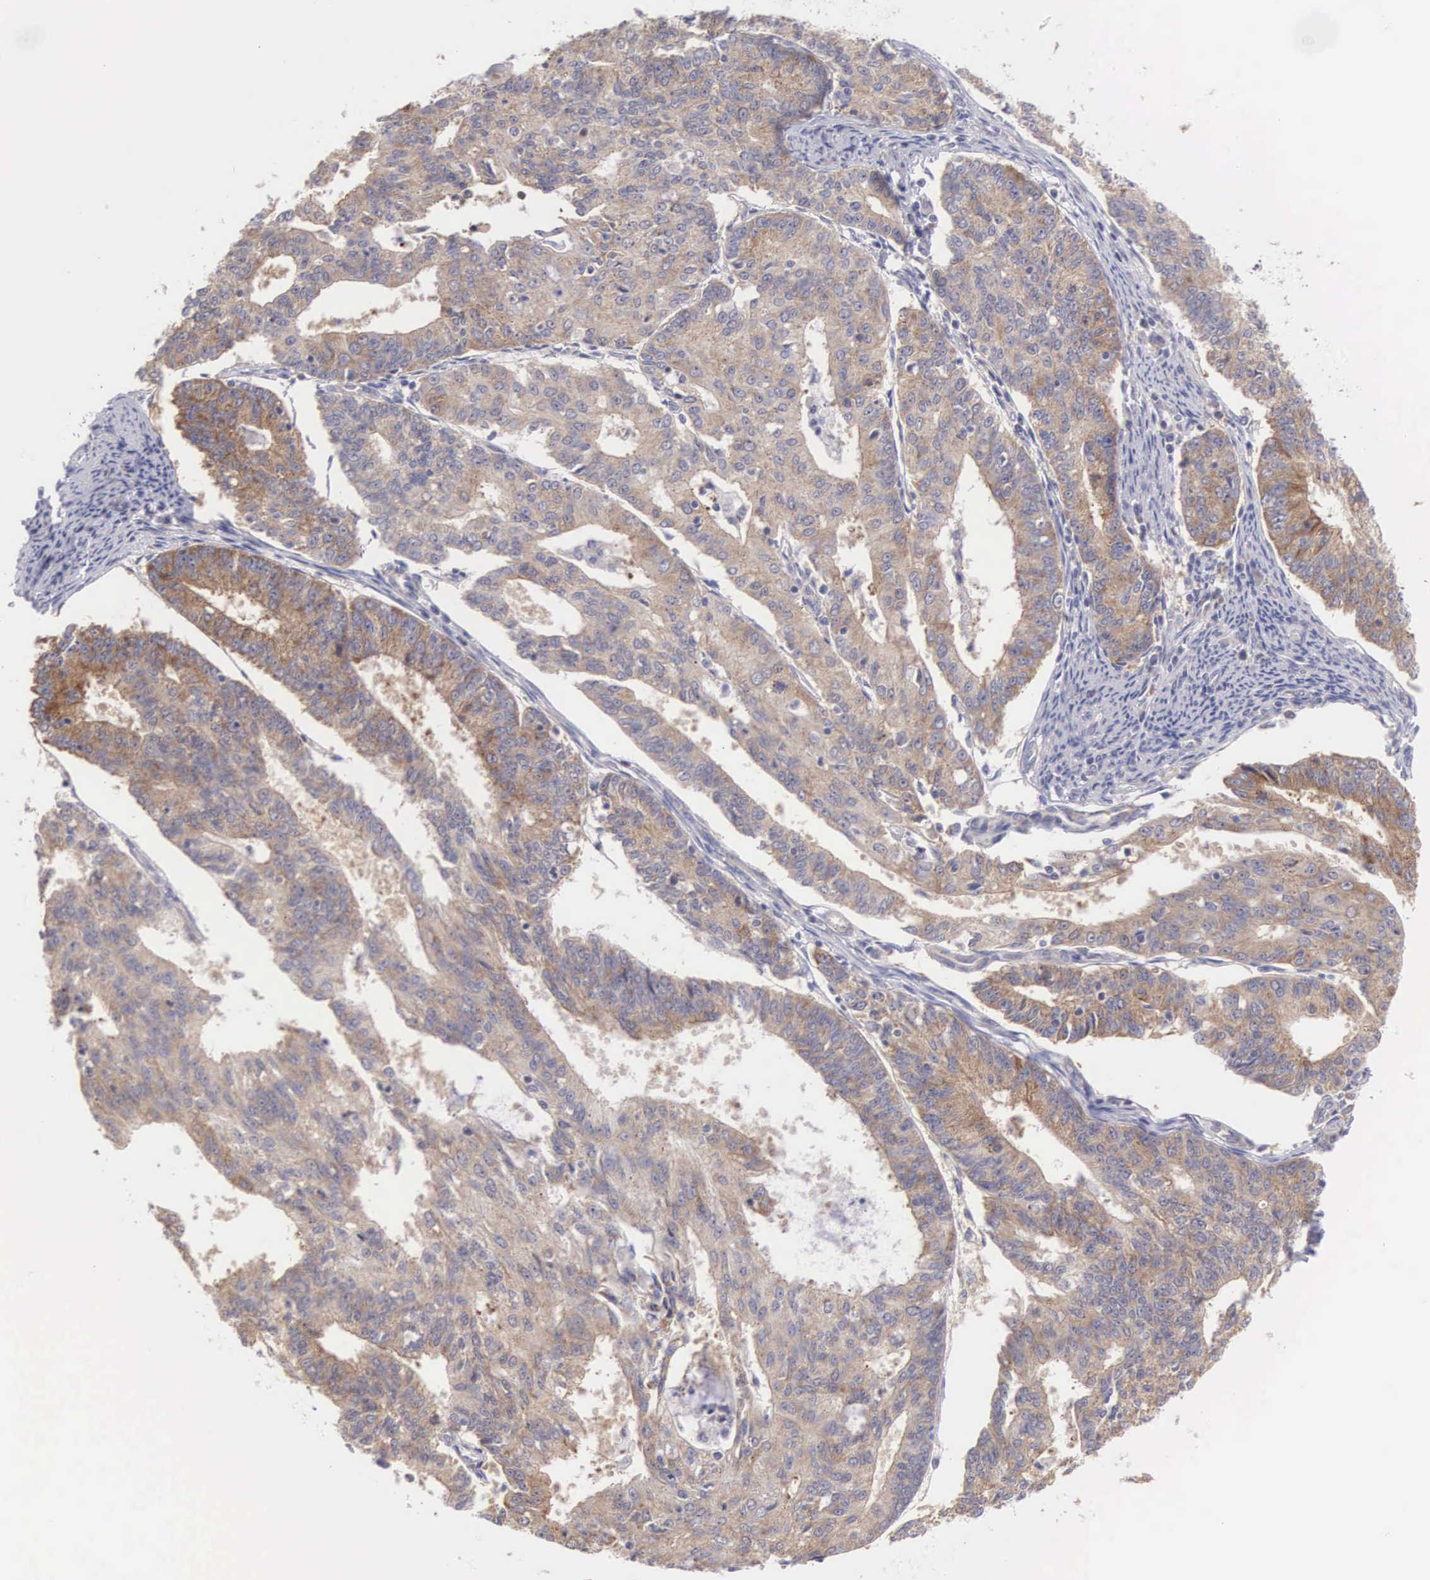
{"staining": {"intensity": "weak", "quantity": ">75%", "location": "cytoplasmic/membranous"}, "tissue": "endometrial cancer", "cell_type": "Tumor cells", "image_type": "cancer", "snomed": [{"axis": "morphology", "description": "Adenocarcinoma, NOS"}, {"axis": "topography", "description": "Endometrium"}], "caption": "Immunohistochemistry image of adenocarcinoma (endometrial) stained for a protein (brown), which exhibits low levels of weak cytoplasmic/membranous staining in about >75% of tumor cells.", "gene": "TXLNG", "patient": {"sex": "female", "age": 56}}